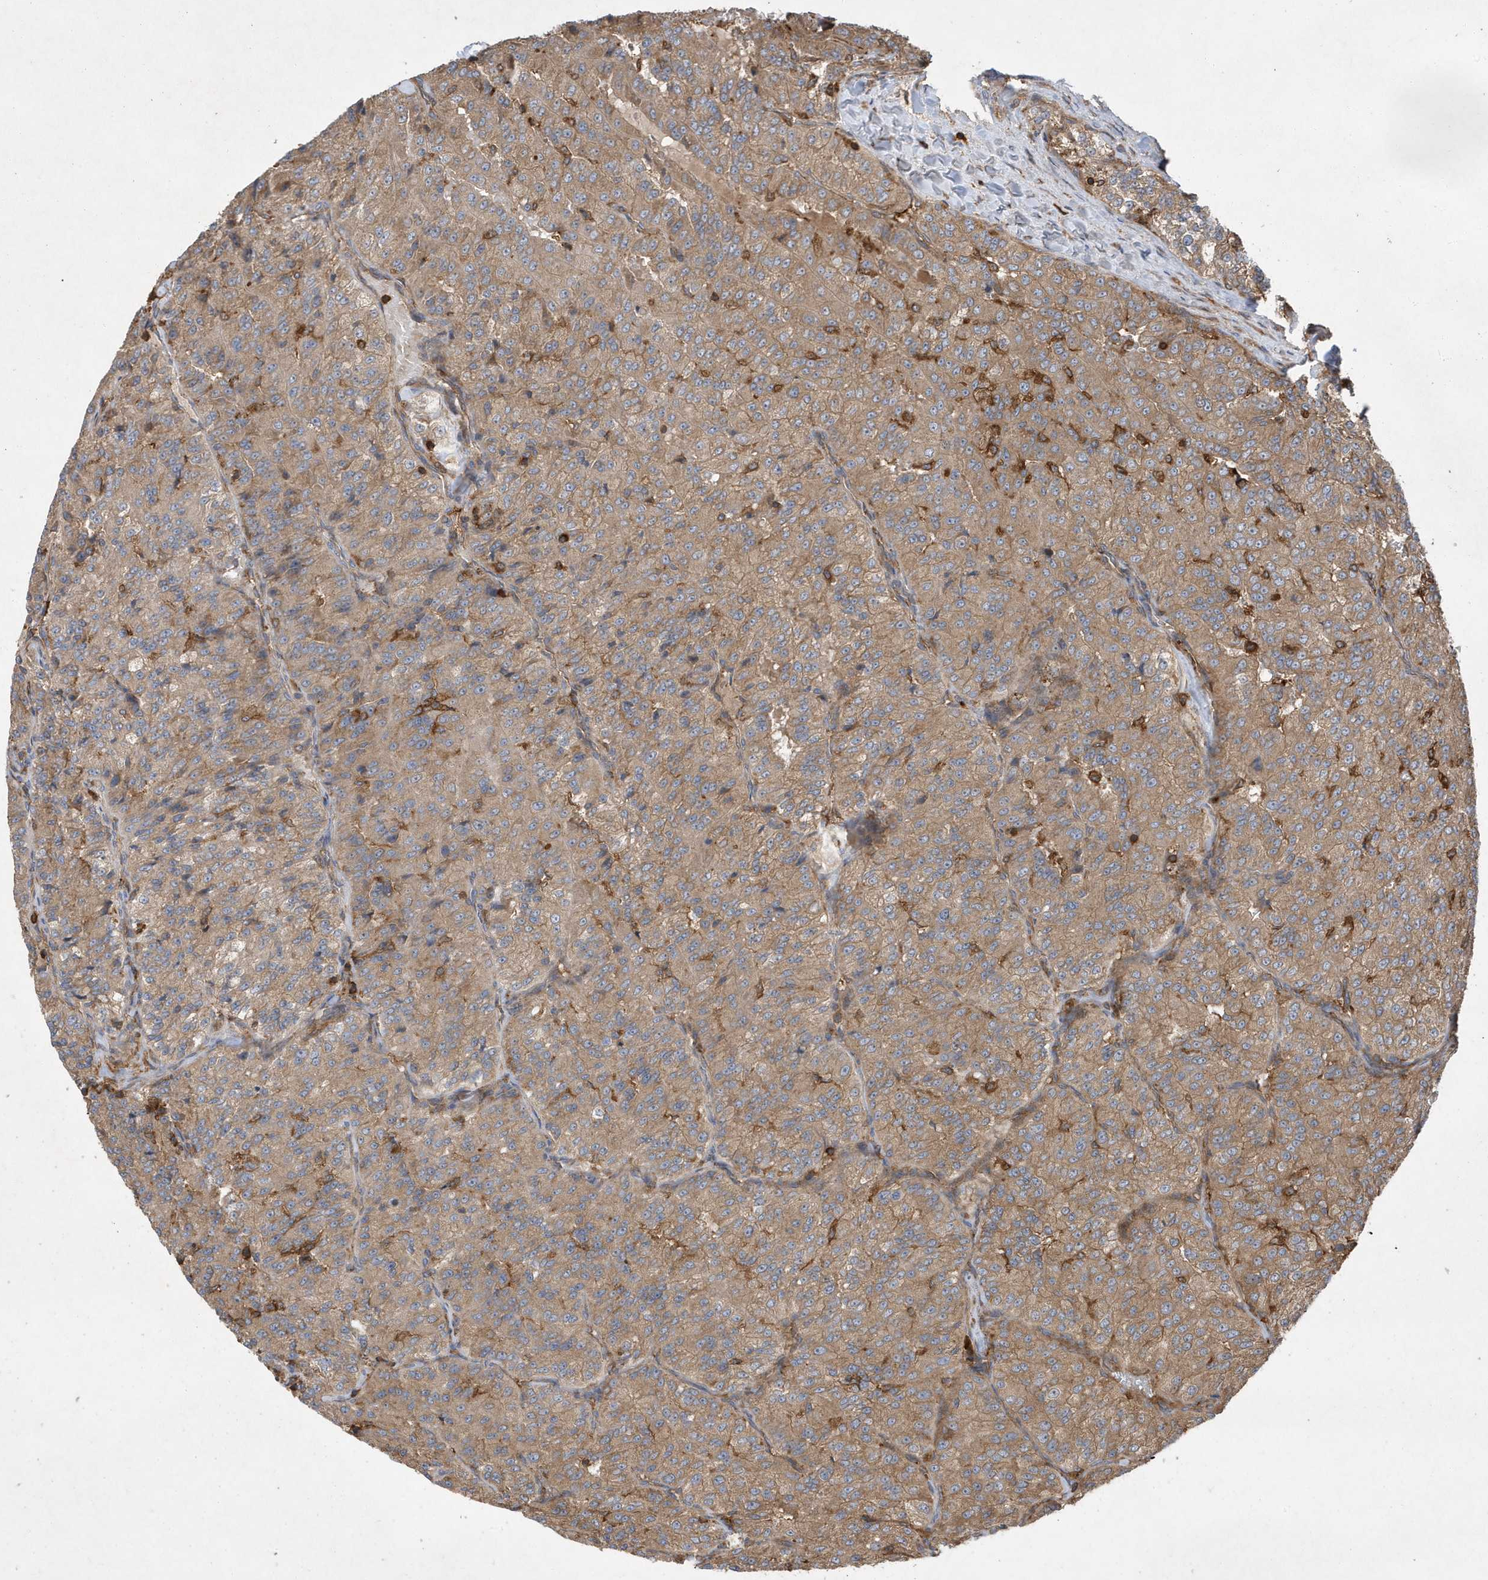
{"staining": {"intensity": "moderate", "quantity": ">75%", "location": "cytoplasmic/membranous"}, "tissue": "renal cancer", "cell_type": "Tumor cells", "image_type": "cancer", "snomed": [{"axis": "morphology", "description": "Adenocarcinoma, NOS"}, {"axis": "topography", "description": "Kidney"}], "caption": "Renal adenocarcinoma stained for a protein exhibits moderate cytoplasmic/membranous positivity in tumor cells.", "gene": "LAPTM4A", "patient": {"sex": "female", "age": 63}}